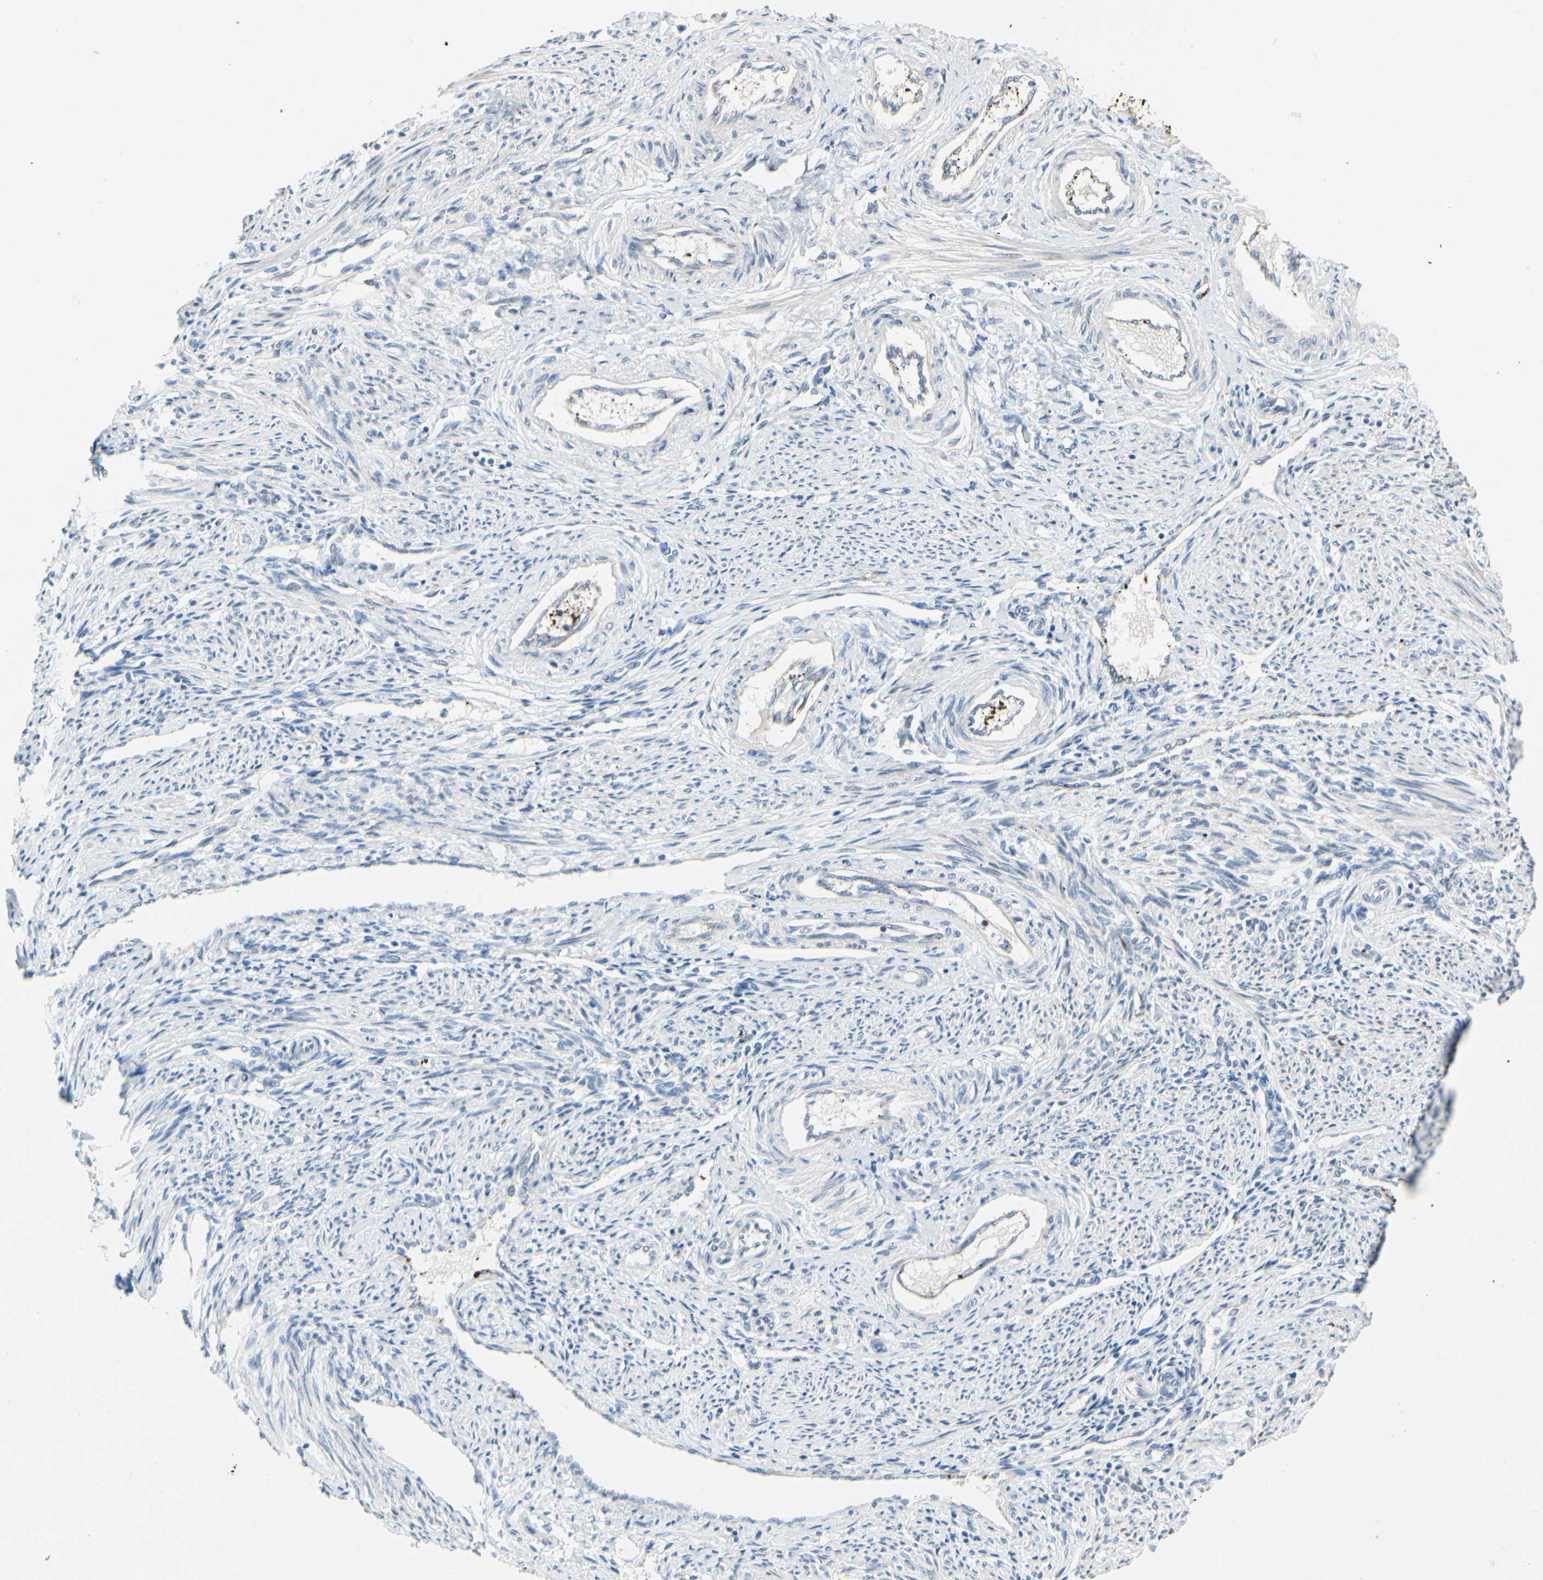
{"staining": {"intensity": "strong", "quantity": "25%-75%", "location": "cytoplasmic/membranous"}, "tissue": "endometrium", "cell_type": "Cells in endometrial stroma", "image_type": "normal", "snomed": [{"axis": "morphology", "description": "Normal tissue, NOS"}, {"axis": "topography", "description": "Endometrium"}], "caption": "Immunohistochemistry of benign endometrium demonstrates high levels of strong cytoplasmic/membranous staining in approximately 25%-75% of cells in endometrial stroma.", "gene": "FGB", "patient": {"sex": "female", "age": 42}}